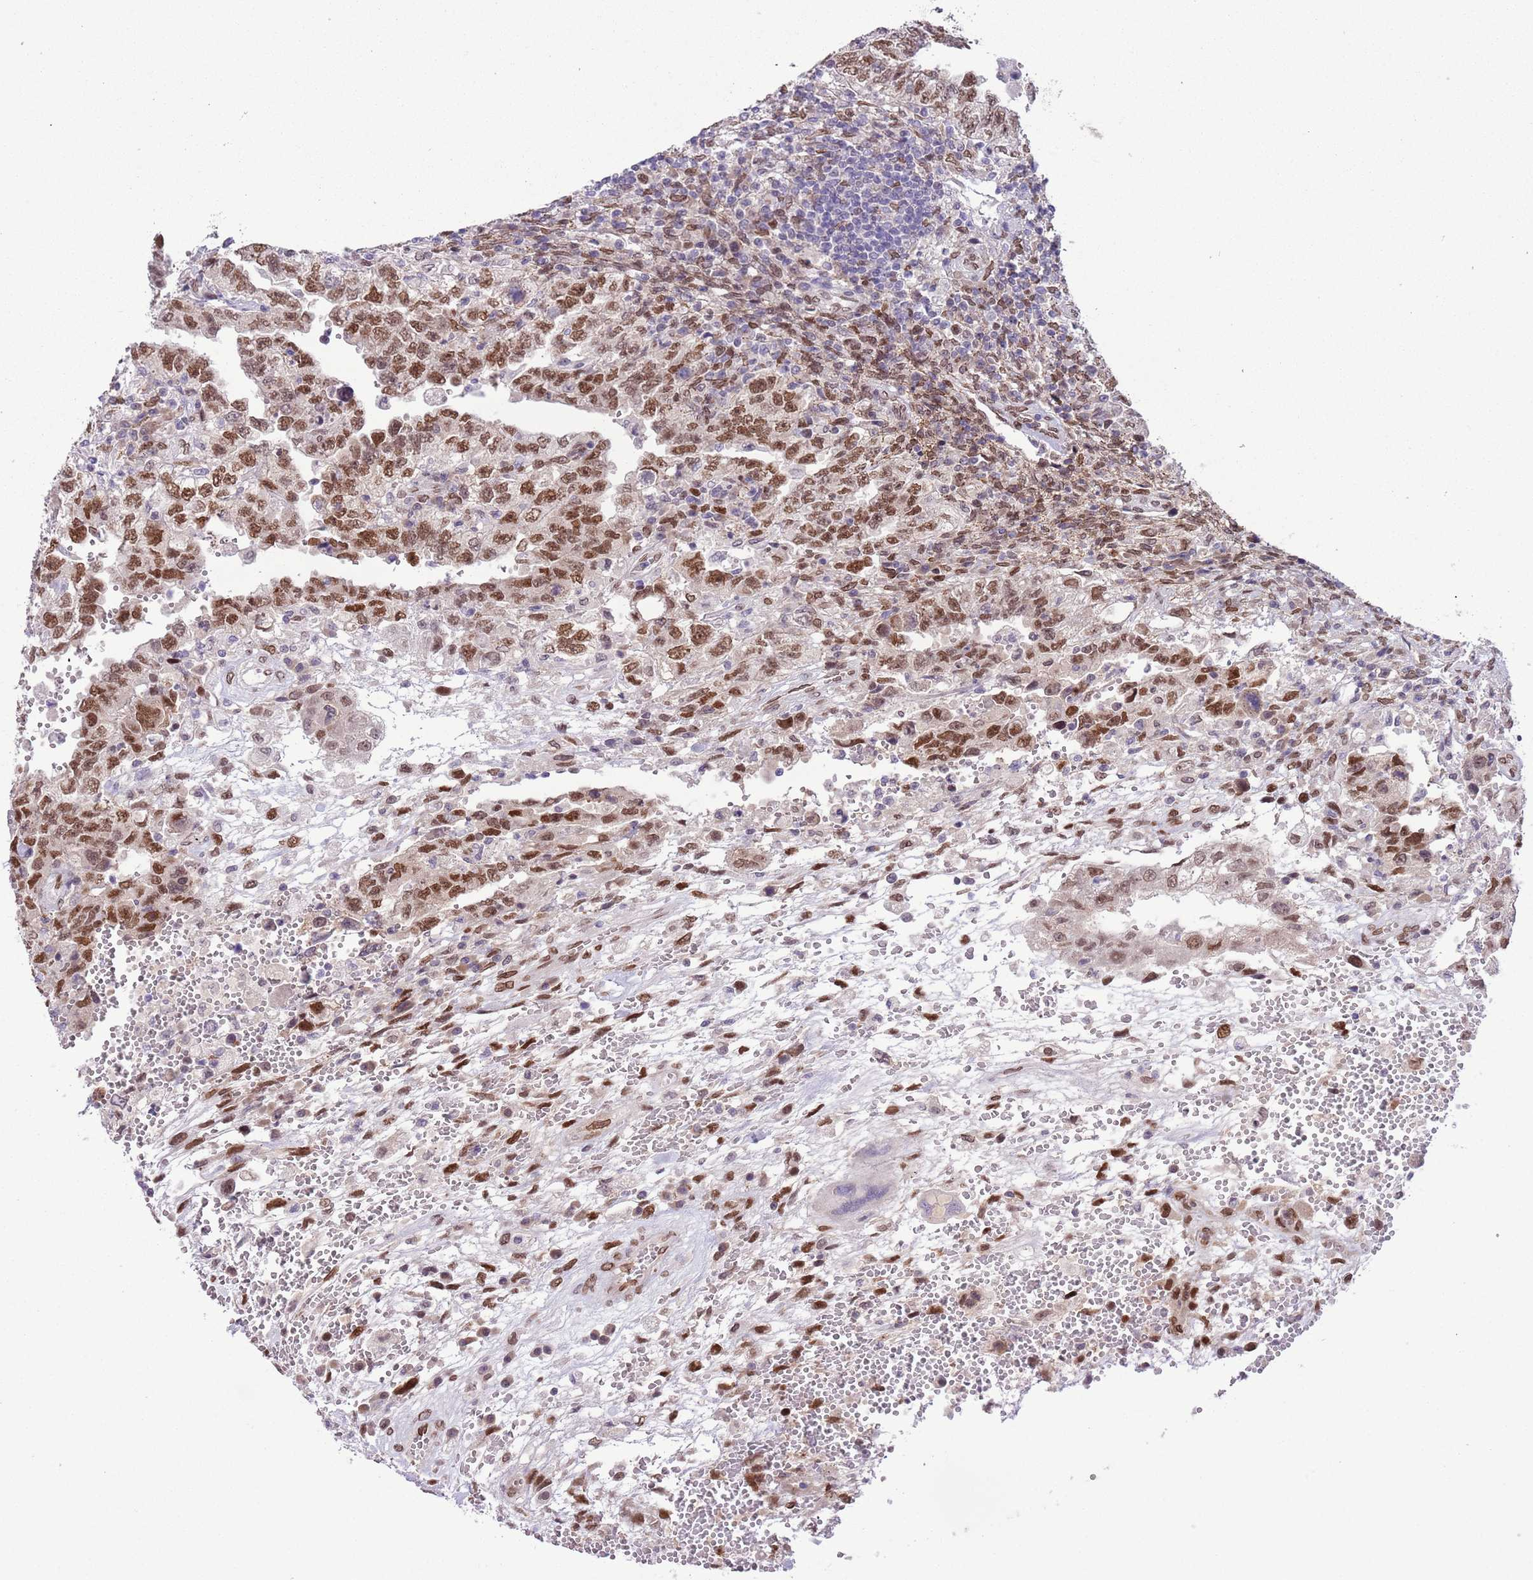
{"staining": {"intensity": "moderate", "quantity": ">75%", "location": "nuclear"}, "tissue": "testis cancer", "cell_type": "Tumor cells", "image_type": "cancer", "snomed": [{"axis": "morphology", "description": "Carcinoma, Embryonal, NOS"}, {"axis": "topography", "description": "Testis"}], "caption": "This is an image of immunohistochemistry (IHC) staining of testis embryonal carcinoma, which shows moderate expression in the nuclear of tumor cells.", "gene": "ZGLP1", "patient": {"sex": "male", "age": 26}}